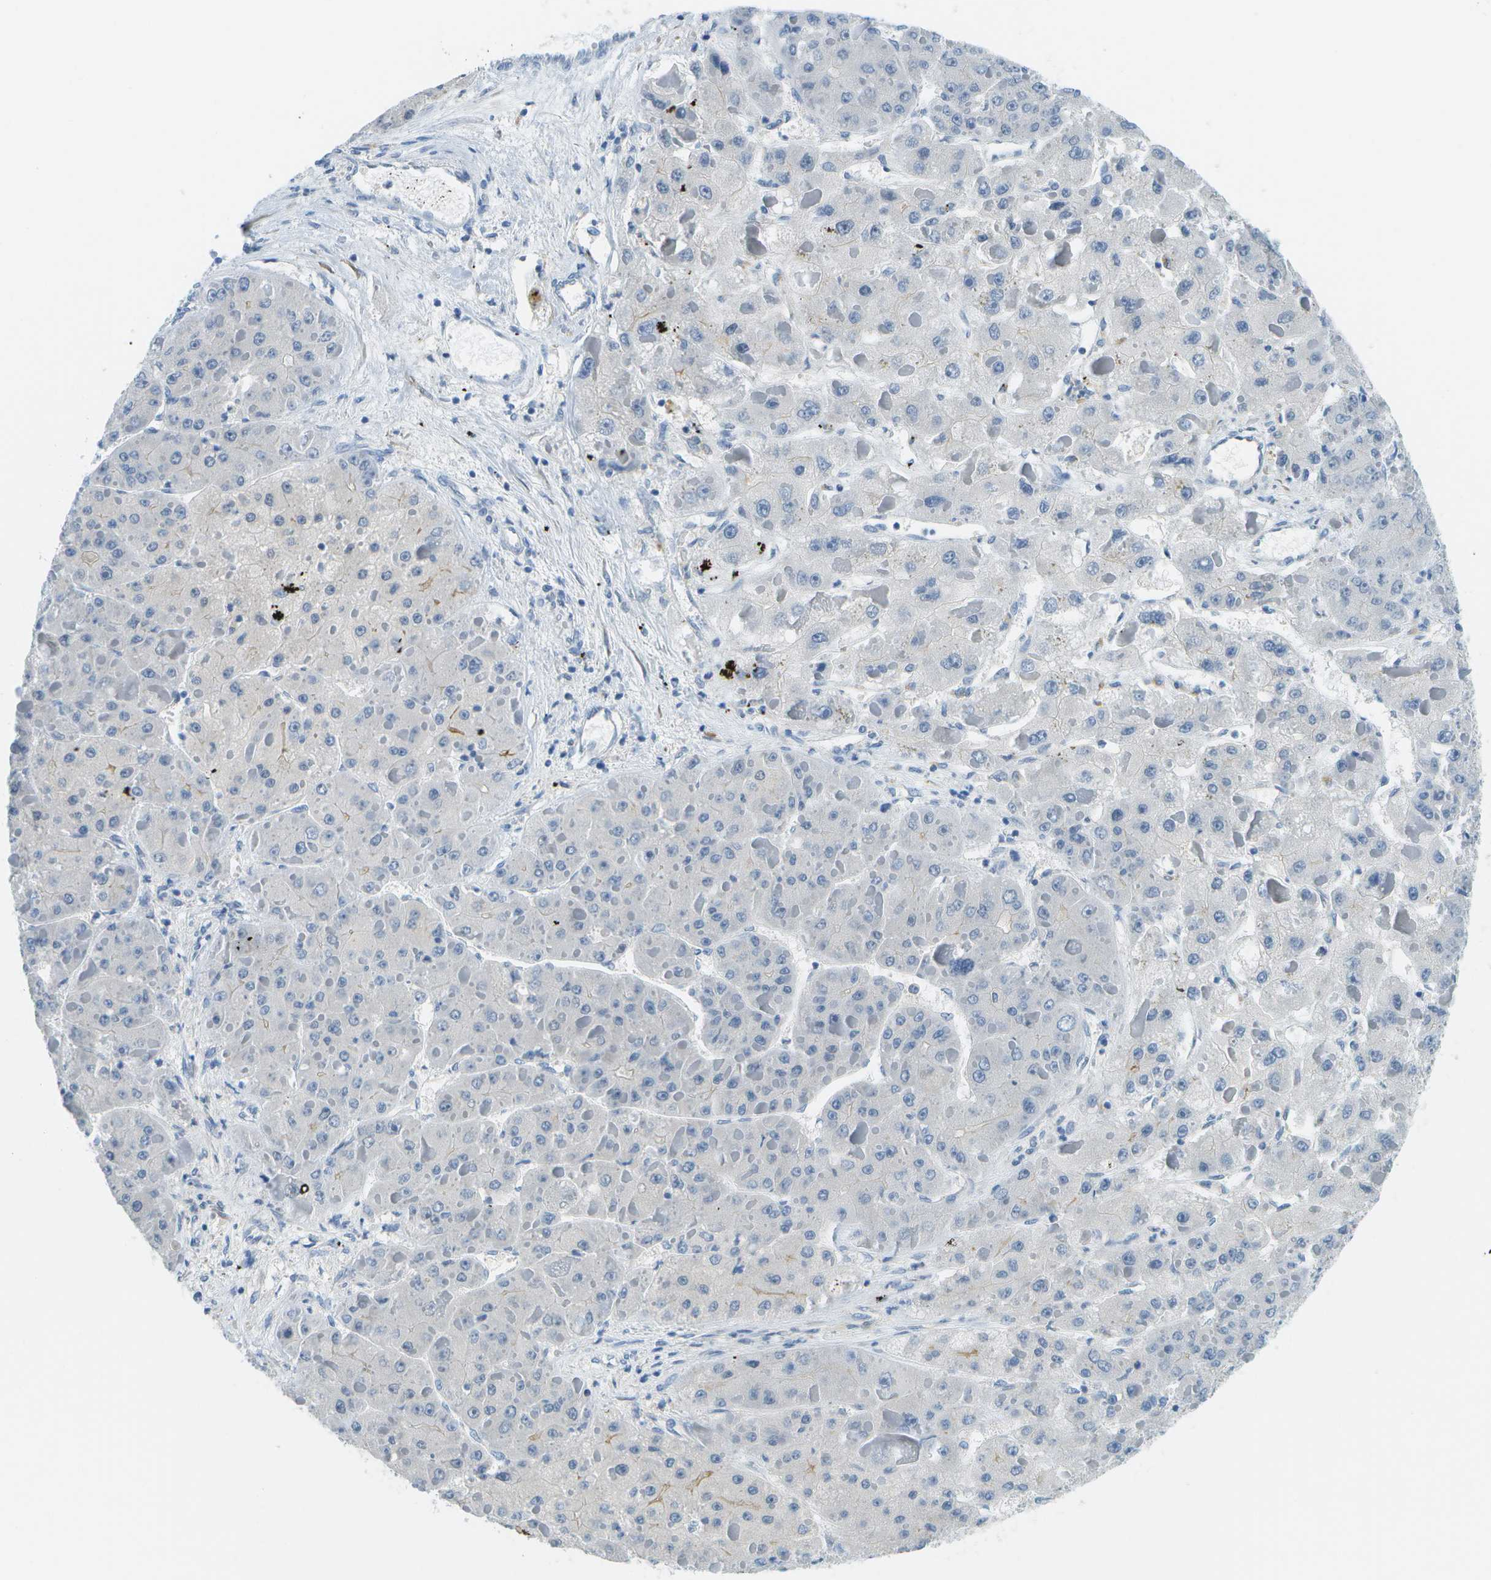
{"staining": {"intensity": "negative", "quantity": "none", "location": "none"}, "tissue": "liver cancer", "cell_type": "Tumor cells", "image_type": "cancer", "snomed": [{"axis": "morphology", "description": "Carcinoma, Hepatocellular, NOS"}, {"axis": "topography", "description": "Liver"}], "caption": "This micrograph is of hepatocellular carcinoma (liver) stained with IHC to label a protein in brown with the nuclei are counter-stained blue. There is no positivity in tumor cells. (Stains: DAB immunohistochemistry (IHC) with hematoxylin counter stain, Microscopy: brightfield microscopy at high magnification).", "gene": "PTGIS", "patient": {"sex": "female", "age": 73}}